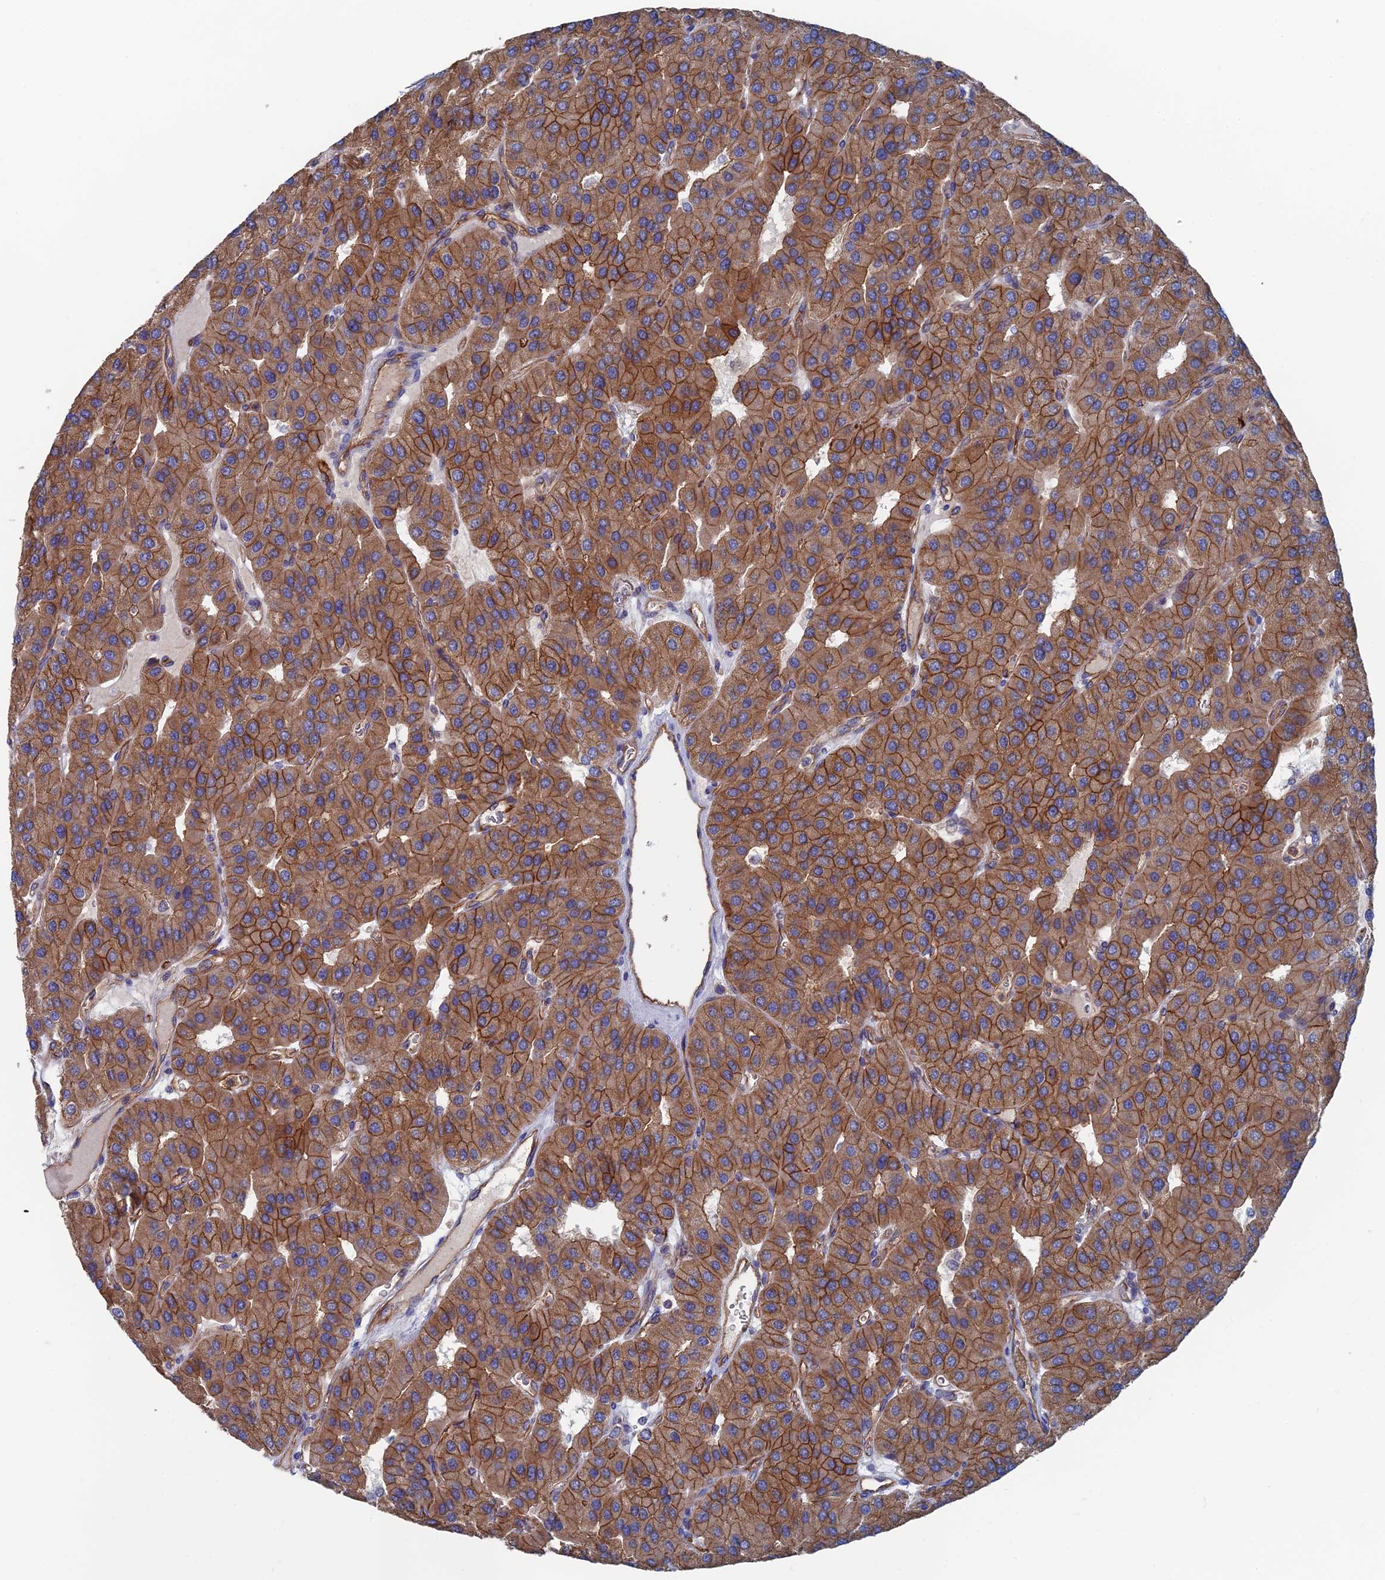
{"staining": {"intensity": "moderate", "quantity": ">75%", "location": "cytoplasmic/membranous"}, "tissue": "parathyroid gland", "cell_type": "Glandular cells", "image_type": "normal", "snomed": [{"axis": "morphology", "description": "Normal tissue, NOS"}, {"axis": "morphology", "description": "Adenoma, NOS"}, {"axis": "topography", "description": "Parathyroid gland"}], "caption": "Glandular cells show moderate cytoplasmic/membranous staining in approximately >75% of cells in benign parathyroid gland.", "gene": "SNX11", "patient": {"sex": "female", "age": 86}}